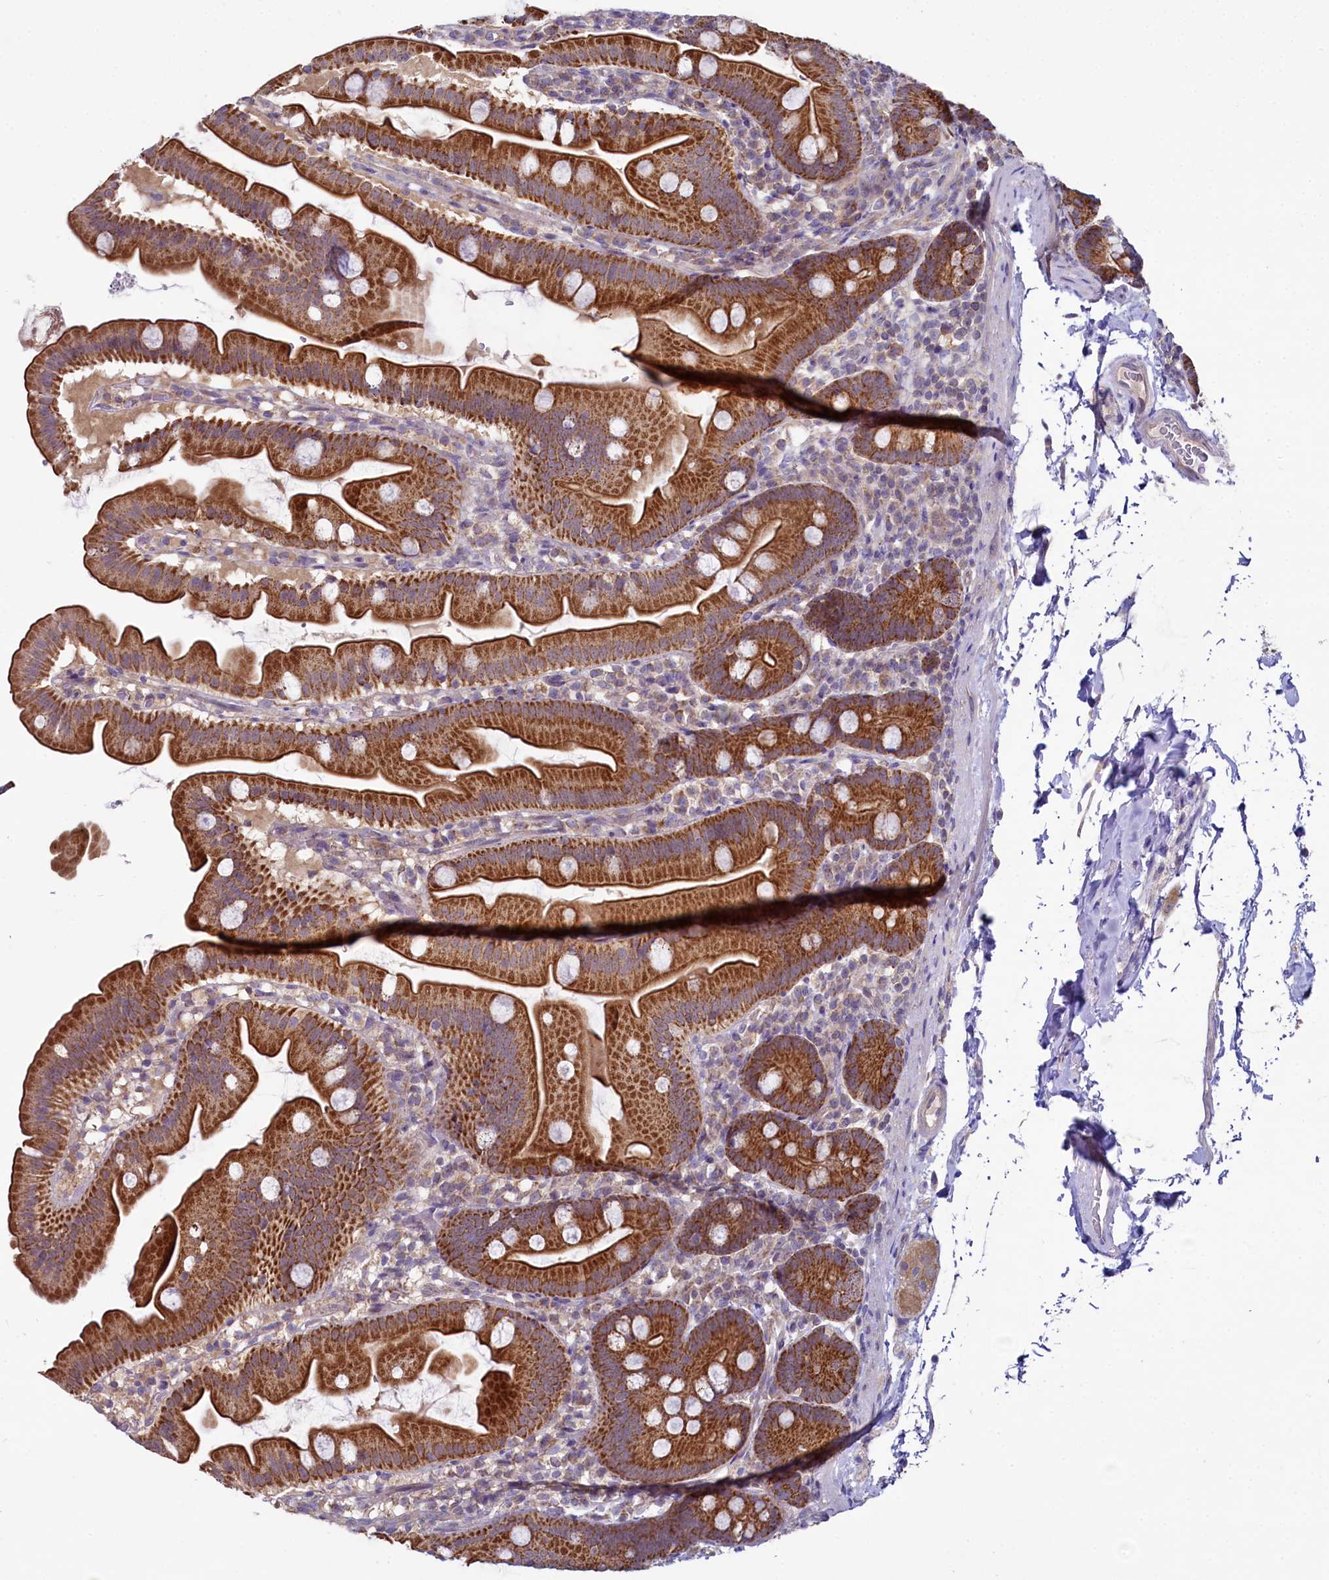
{"staining": {"intensity": "strong", "quantity": ">75%", "location": "cytoplasmic/membranous"}, "tissue": "small intestine", "cell_type": "Glandular cells", "image_type": "normal", "snomed": [{"axis": "morphology", "description": "Normal tissue, NOS"}, {"axis": "topography", "description": "Small intestine"}], "caption": "Unremarkable small intestine exhibits strong cytoplasmic/membranous positivity in approximately >75% of glandular cells, visualized by immunohistochemistry.", "gene": "MRPL57", "patient": {"sex": "female", "age": 68}}